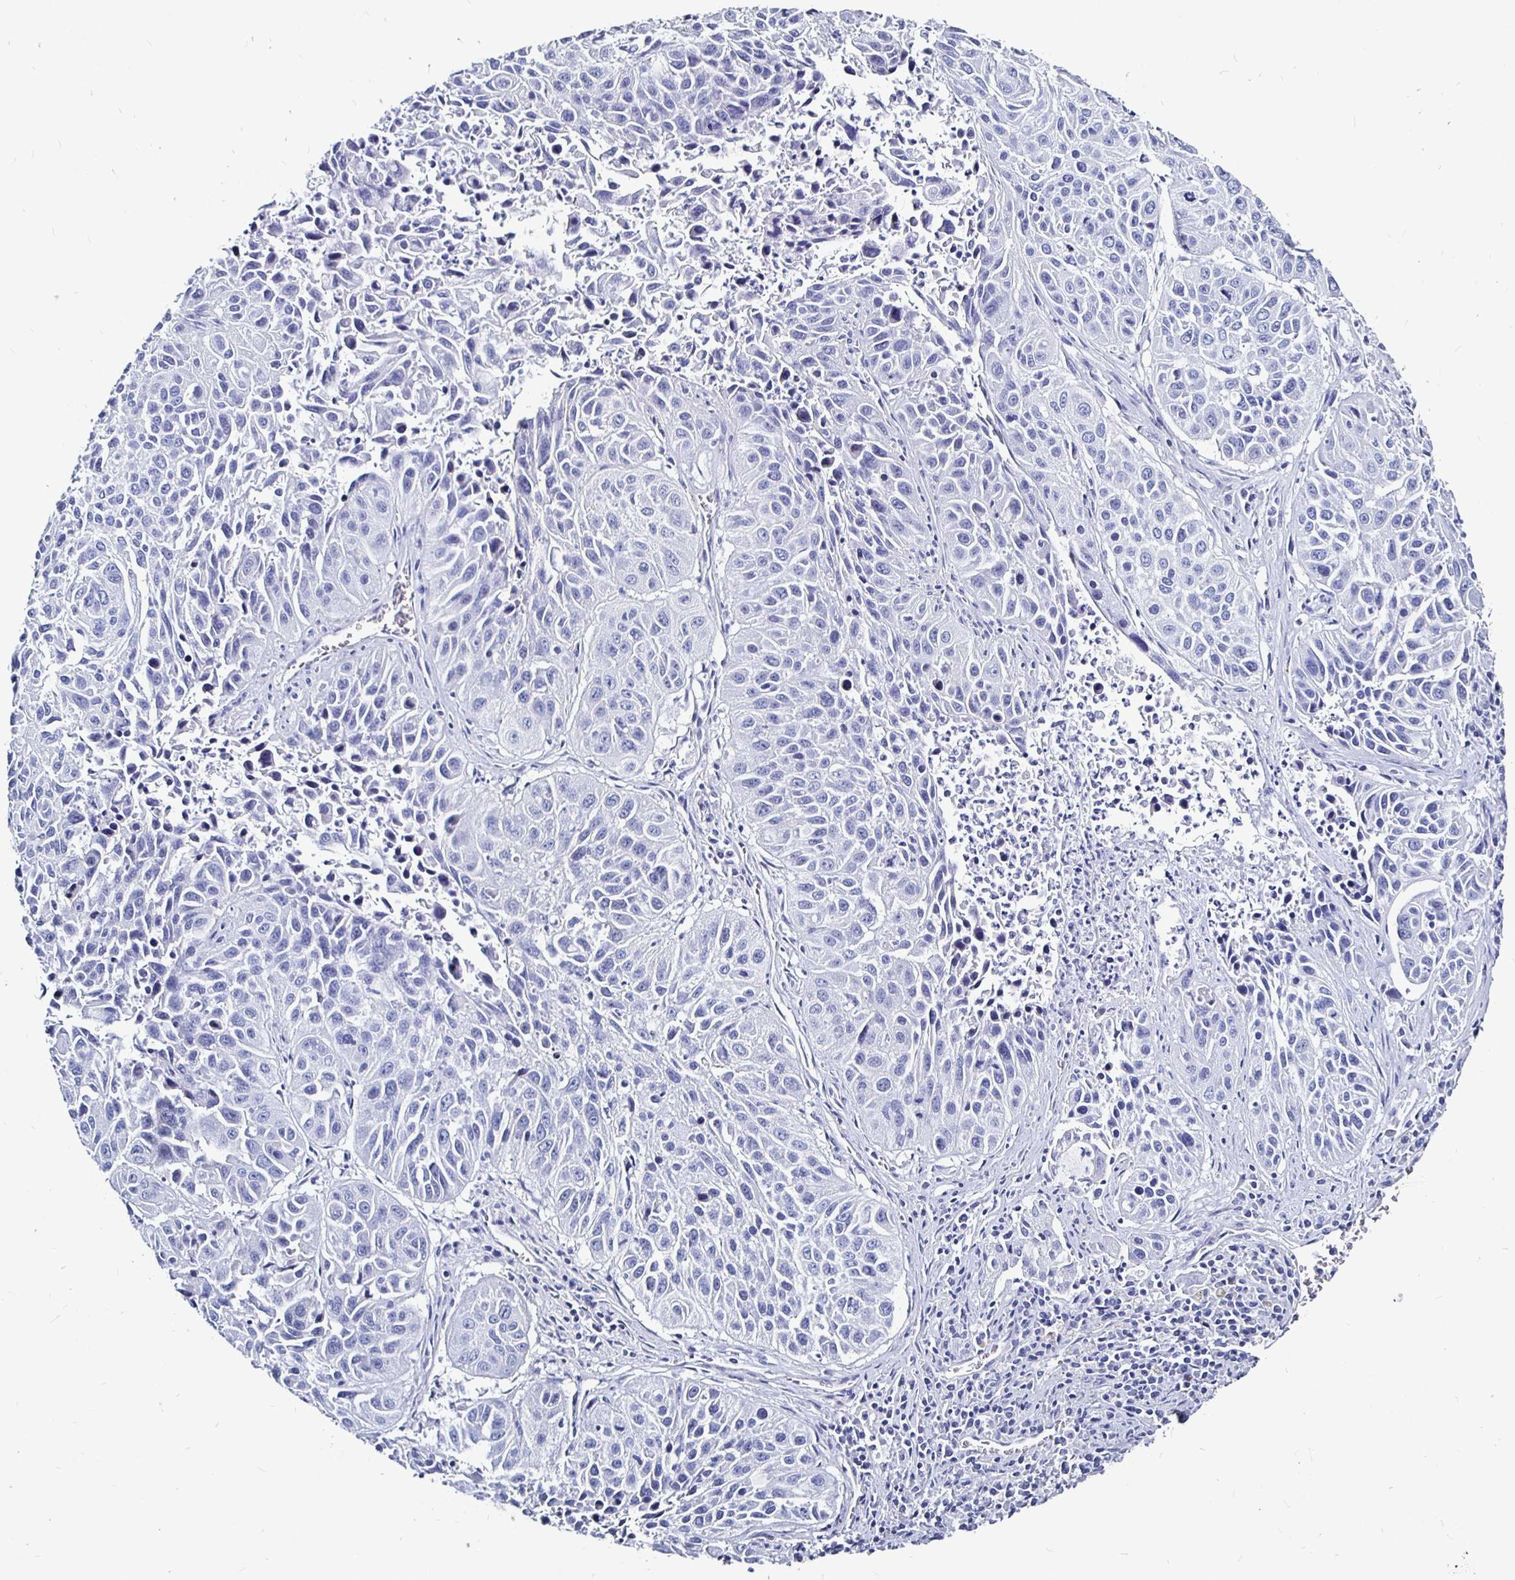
{"staining": {"intensity": "negative", "quantity": "none", "location": "none"}, "tissue": "lung cancer", "cell_type": "Tumor cells", "image_type": "cancer", "snomed": [{"axis": "morphology", "description": "Squamous cell carcinoma, NOS"}, {"axis": "topography", "description": "Lung"}], "caption": "This is an immunohistochemistry (IHC) image of lung squamous cell carcinoma. There is no positivity in tumor cells.", "gene": "LUZP4", "patient": {"sex": "female", "age": 61}}